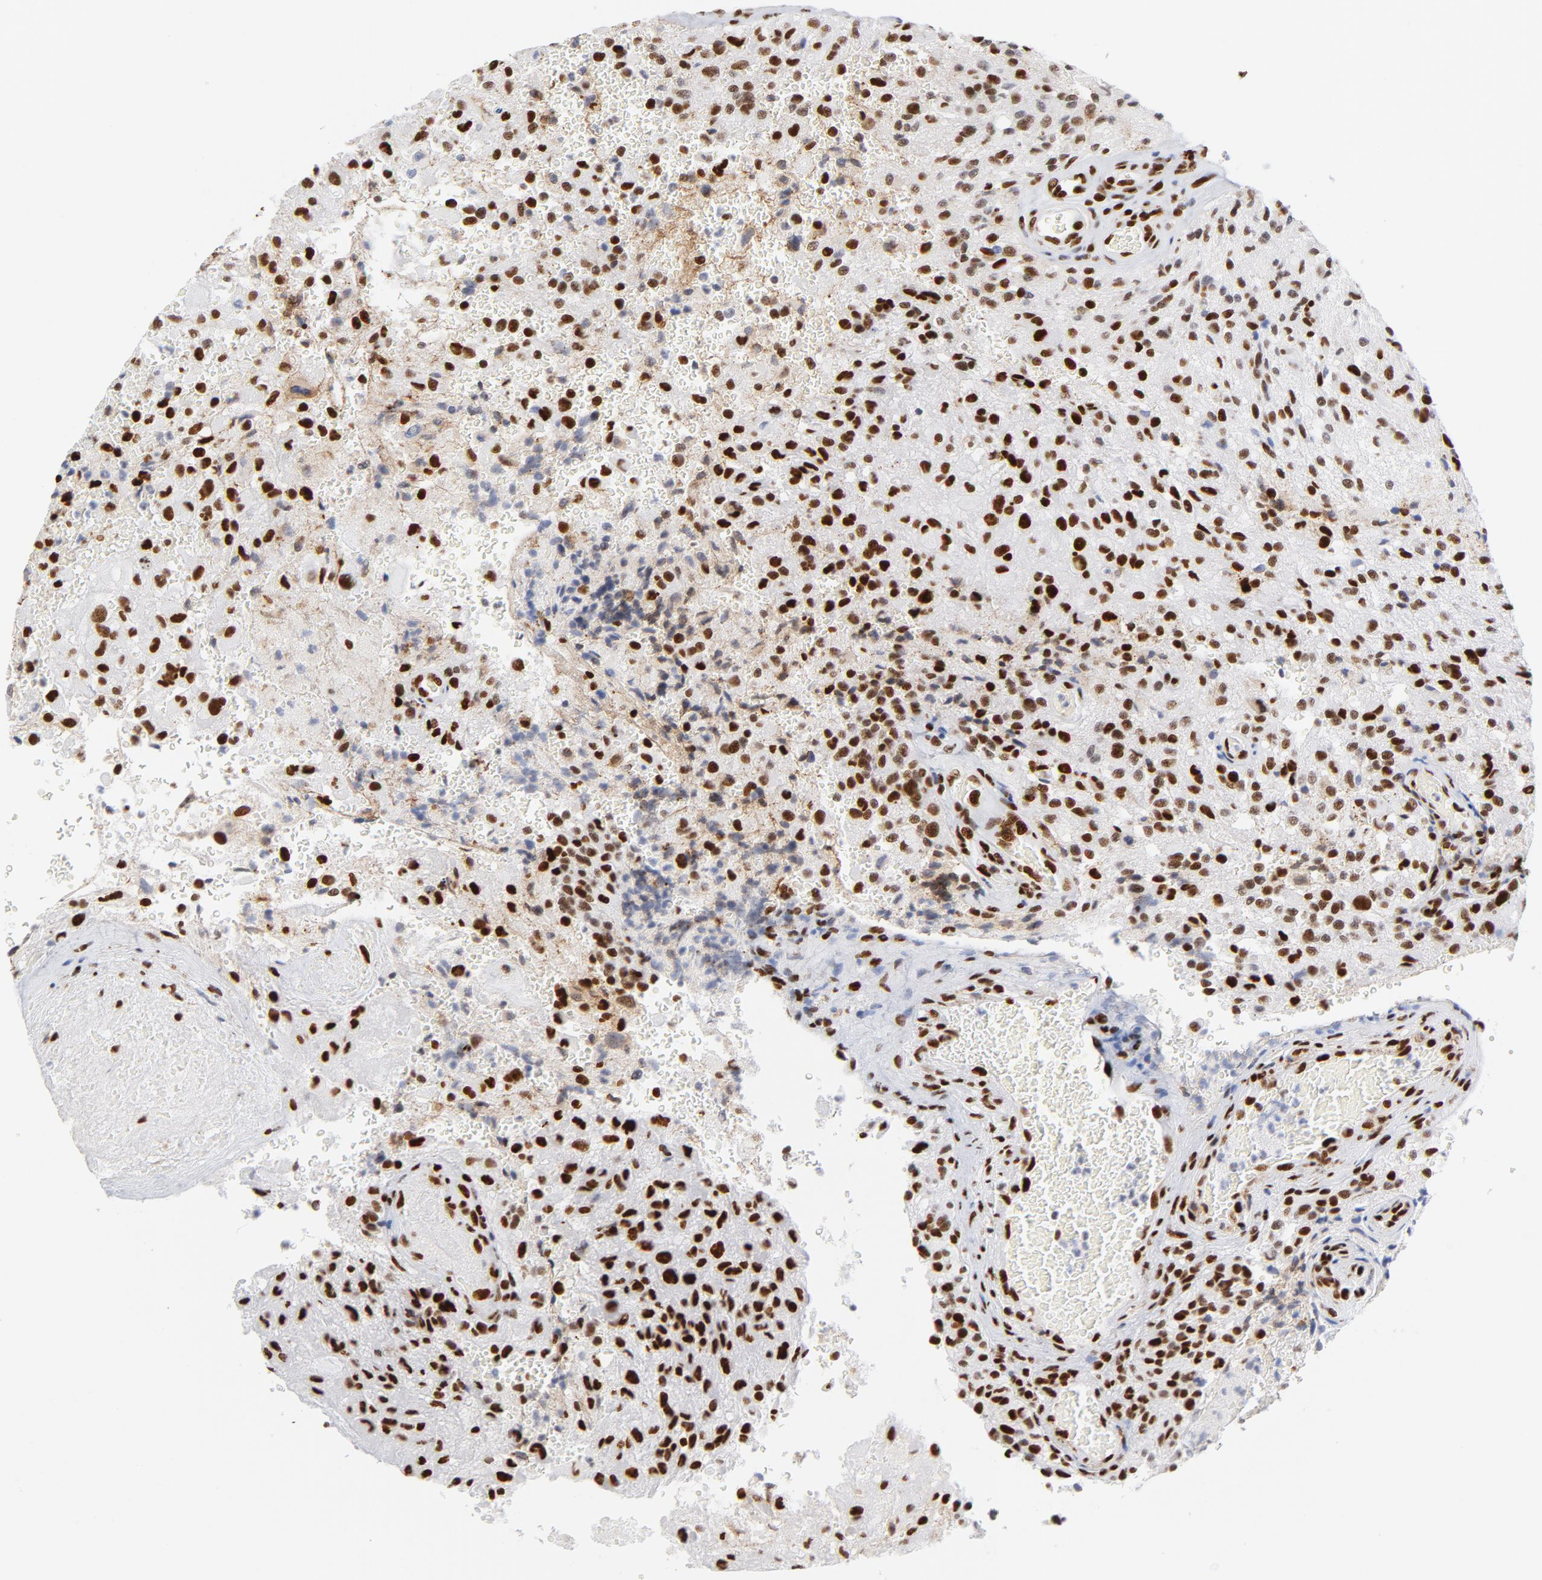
{"staining": {"intensity": "strong", "quantity": ">75%", "location": "nuclear"}, "tissue": "glioma", "cell_type": "Tumor cells", "image_type": "cancer", "snomed": [{"axis": "morphology", "description": "Normal tissue, NOS"}, {"axis": "morphology", "description": "Glioma, malignant, High grade"}, {"axis": "topography", "description": "Cerebral cortex"}], "caption": "Glioma was stained to show a protein in brown. There is high levels of strong nuclear staining in approximately >75% of tumor cells.", "gene": "XRCC5", "patient": {"sex": "male", "age": 56}}